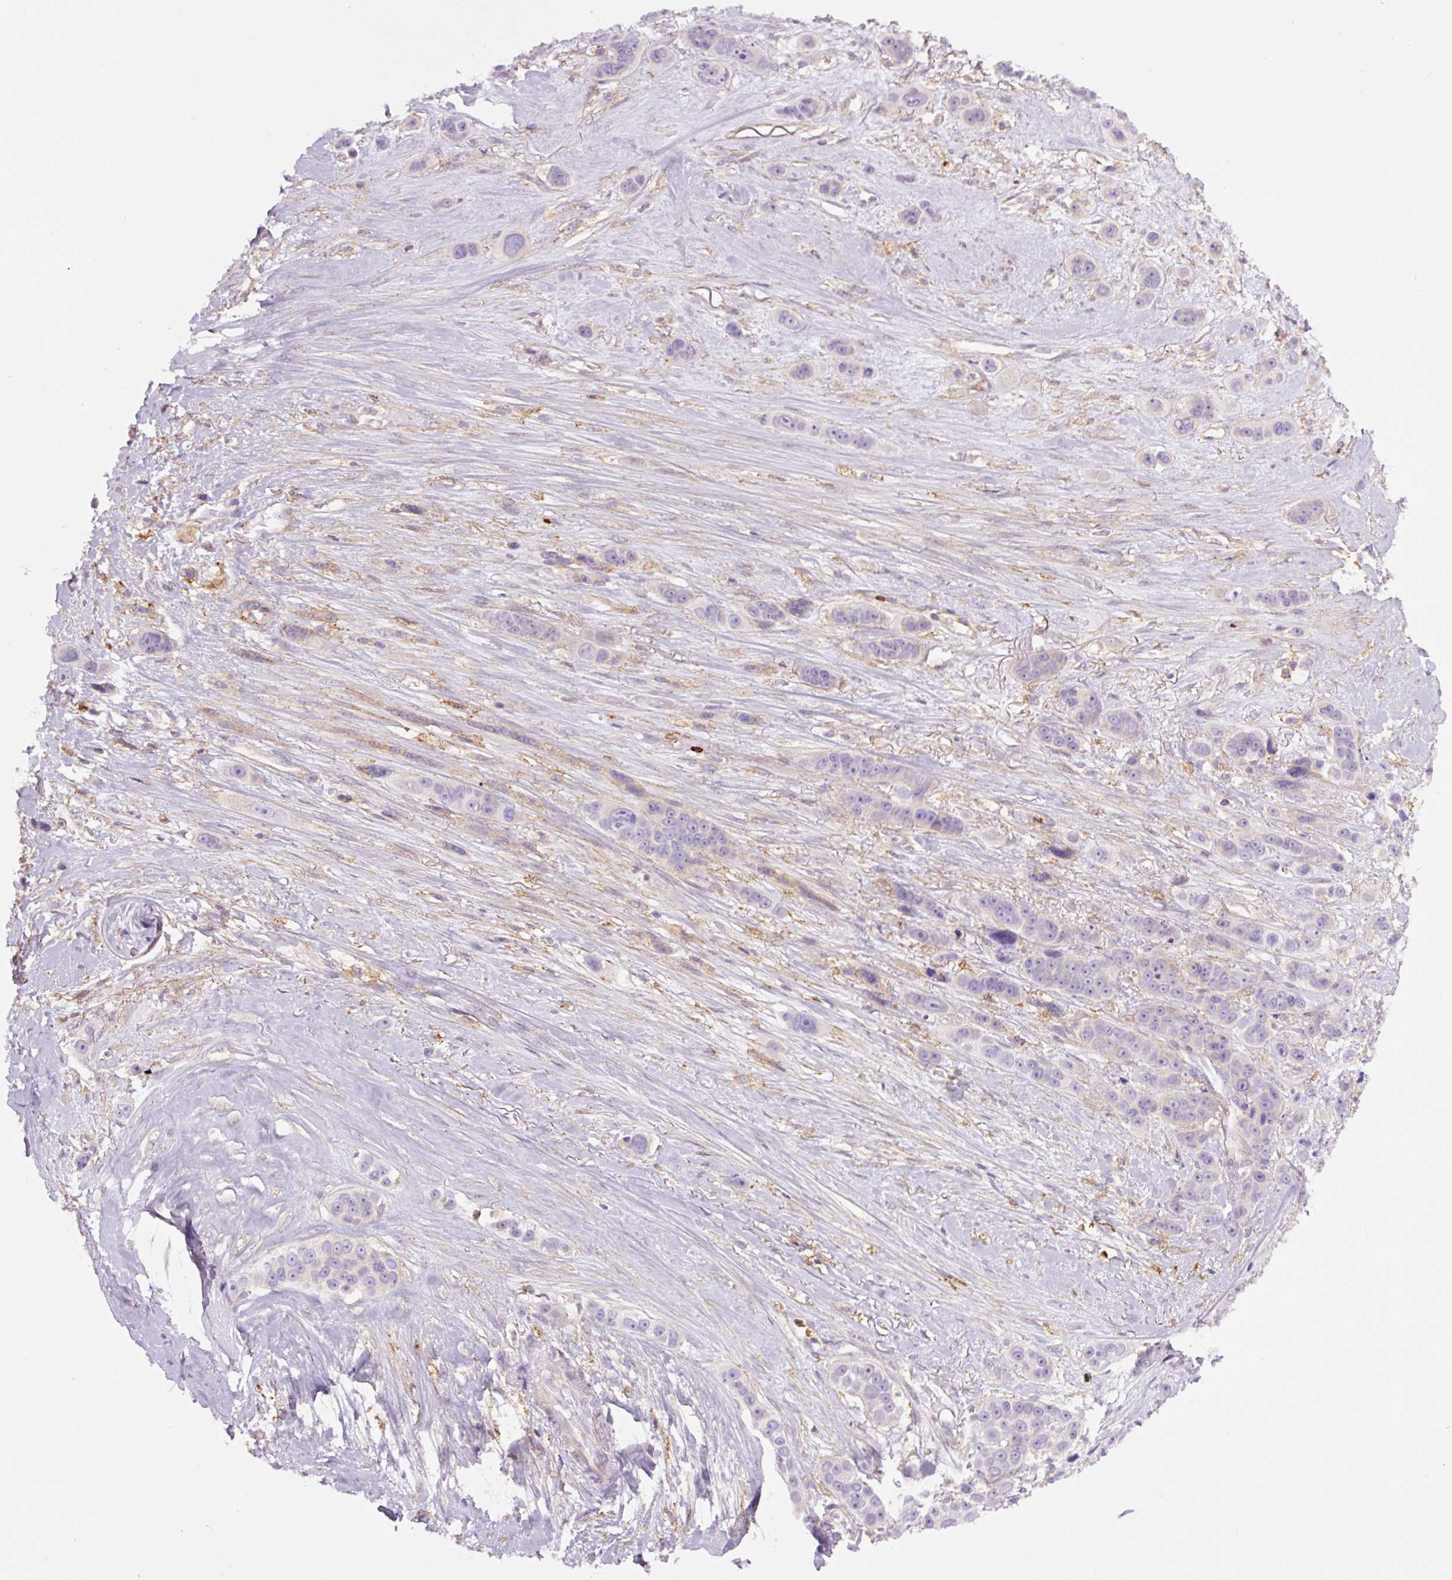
{"staining": {"intensity": "negative", "quantity": "none", "location": "none"}, "tissue": "skin cancer", "cell_type": "Tumor cells", "image_type": "cancer", "snomed": [{"axis": "morphology", "description": "Squamous cell carcinoma, NOS"}, {"axis": "topography", "description": "Skin"}], "caption": "A histopathology image of skin cancer stained for a protein reveals no brown staining in tumor cells. Brightfield microscopy of immunohistochemistry (IHC) stained with DAB (brown) and hematoxylin (blue), captured at high magnification.", "gene": "SH2D6", "patient": {"sex": "male", "age": 67}}